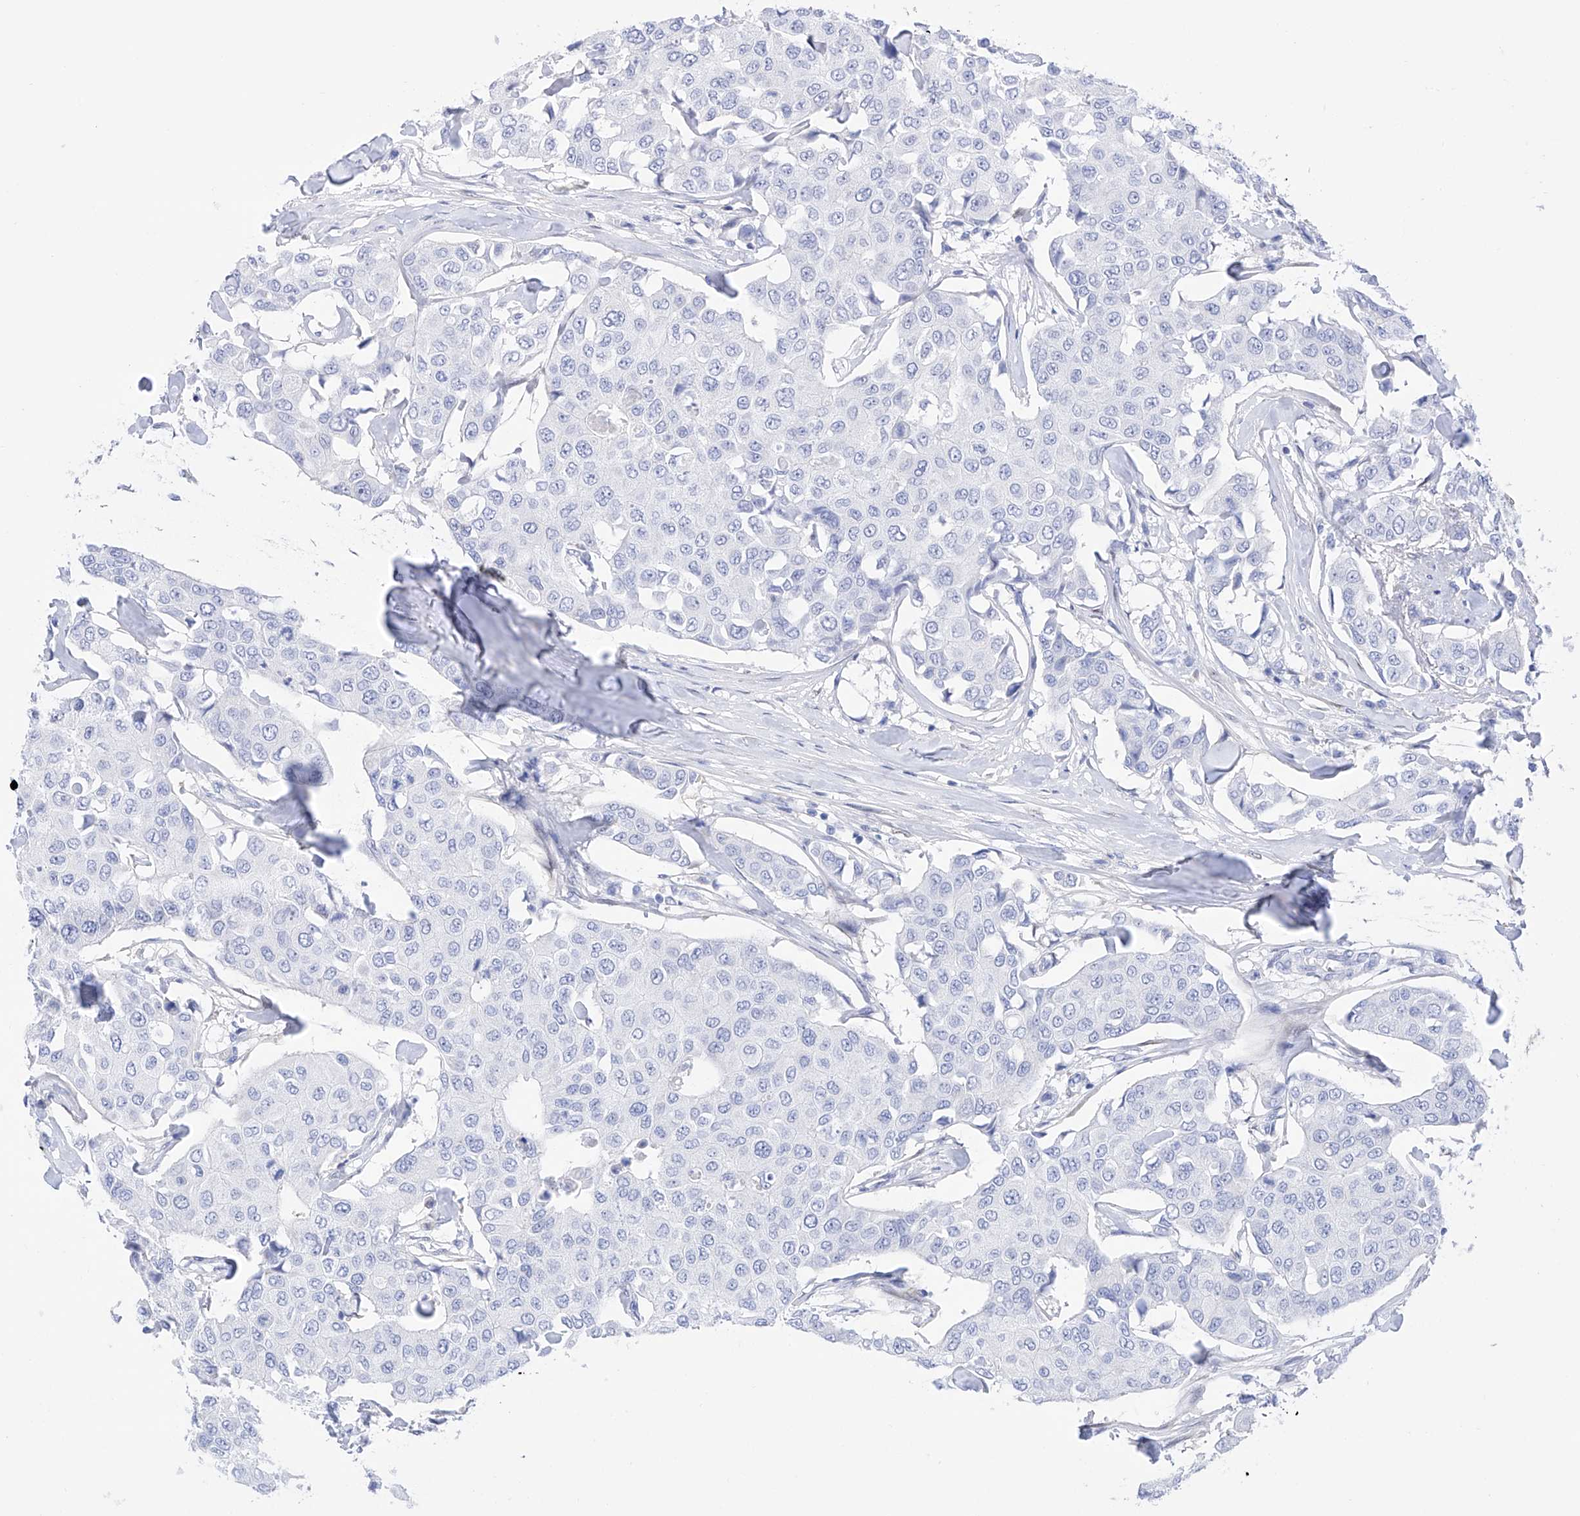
{"staining": {"intensity": "negative", "quantity": "none", "location": "none"}, "tissue": "breast cancer", "cell_type": "Tumor cells", "image_type": "cancer", "snomed": [{"axis": "morphology", "description": "Duct carcinoma"}, {"axis": "topography", "description": "Breast"}], "caption": "This is a photomicrograph of immunohistochemistry (IHC) staining of breast cancer, which shows no expression in tumor cells. Brightfield microscopy of immunohistochemistry stained with DAB (3,3'-diaminobenzidine) (brown) and hematoxylin (blue), captured at high magnification.", "gene": "TRPC7", "patient": {"sex": "female", "age": 80}}